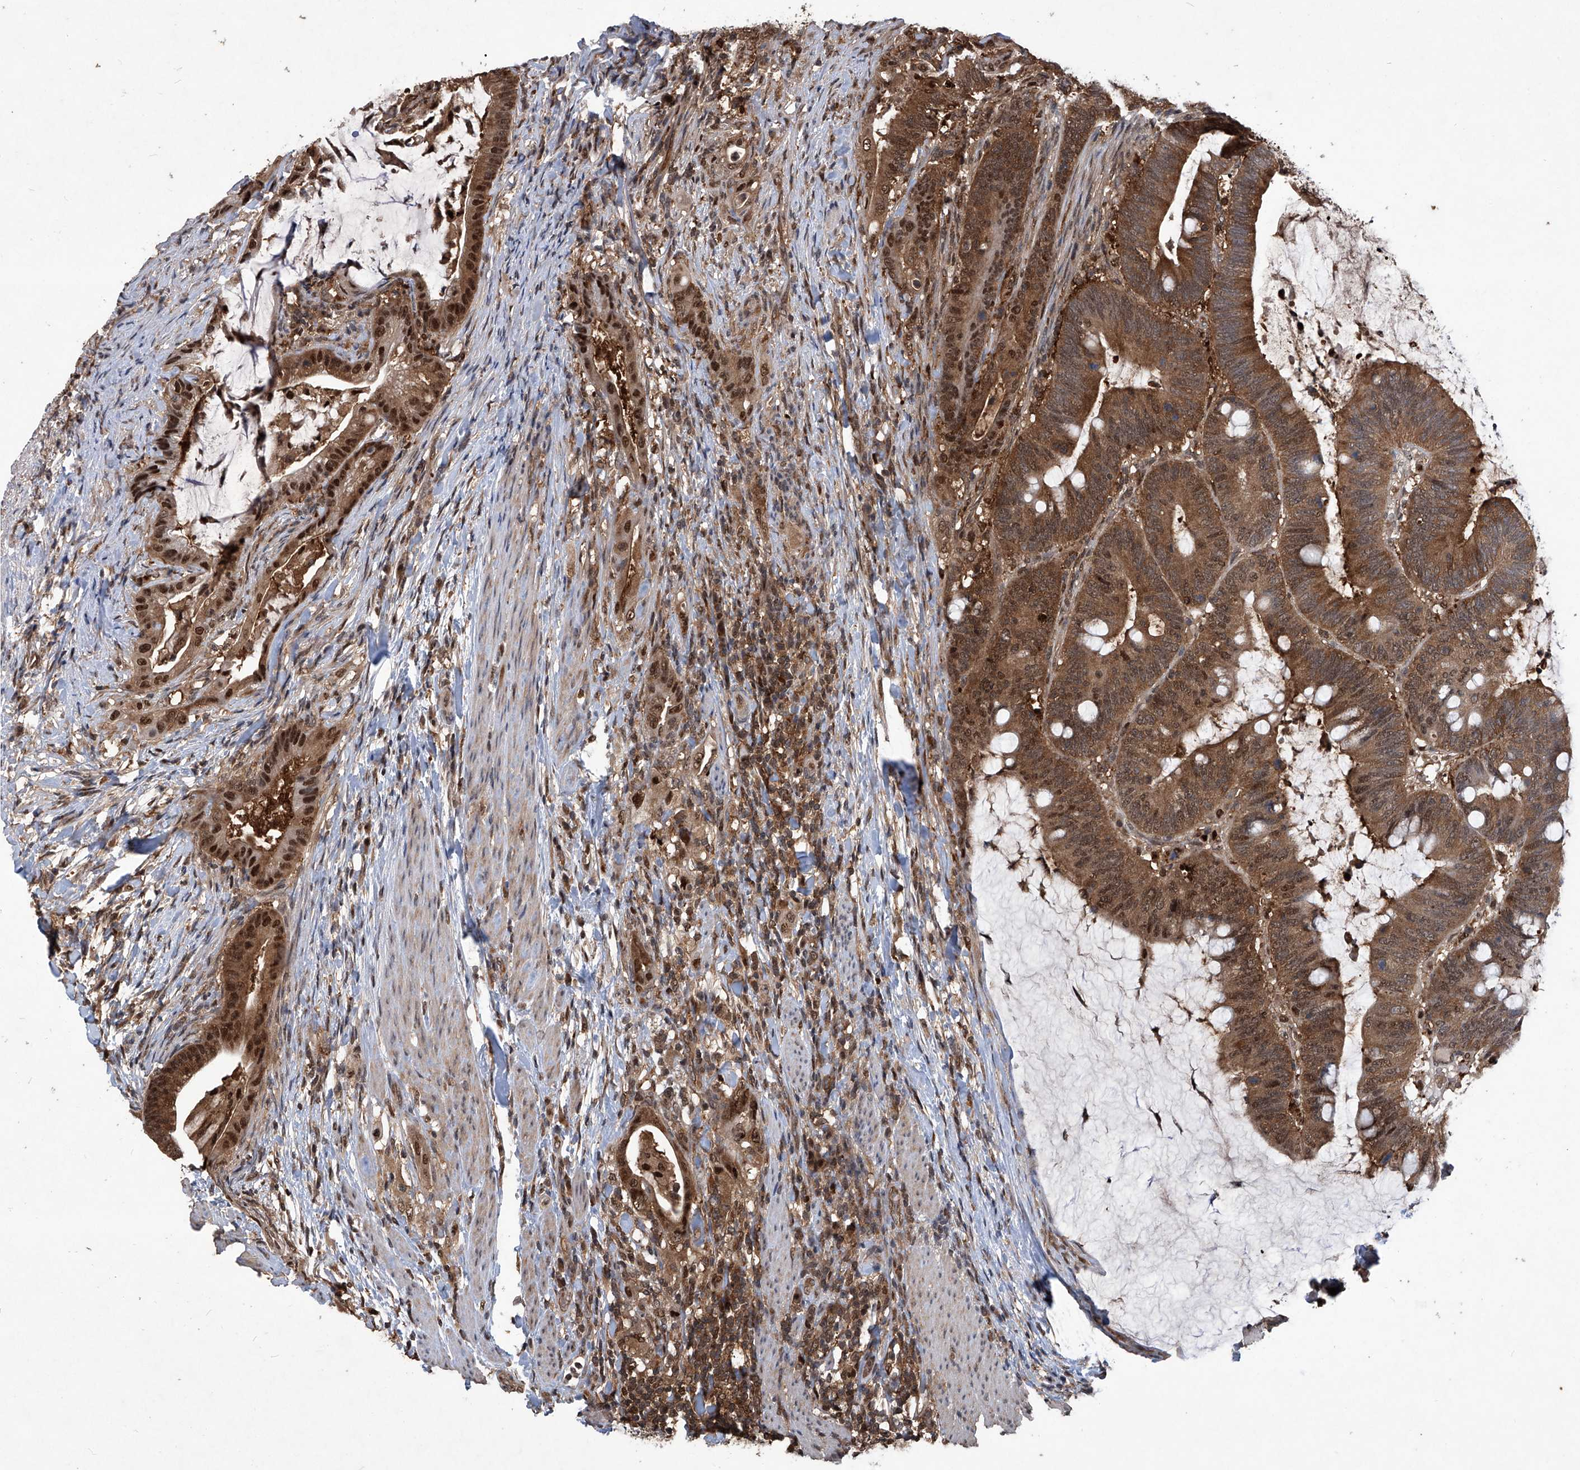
{"staining": {"intensity": "strong", "quantity": ">75%", "location": "cytoplasmic/membranous,nuclear"}, "tissue": "colorectal cancer", "cell_type": "Tumor cells", "image_type": "cancer", "snomed": [{"axis": "morphology", "description": "Adenocarcinoma, NOS"}, {"axis": "topography", "description": "Colon"}], "caption": "Protein analysis of colorectal cancer (adenocarcinoma) tissue displays strong cytoplasmic/membranous and nuclear positivity in about >75% of tumor cells. Nuclei are stained in blue.", "gene": "PSMB1", "patient": {"sex": "female", "age": 66}}